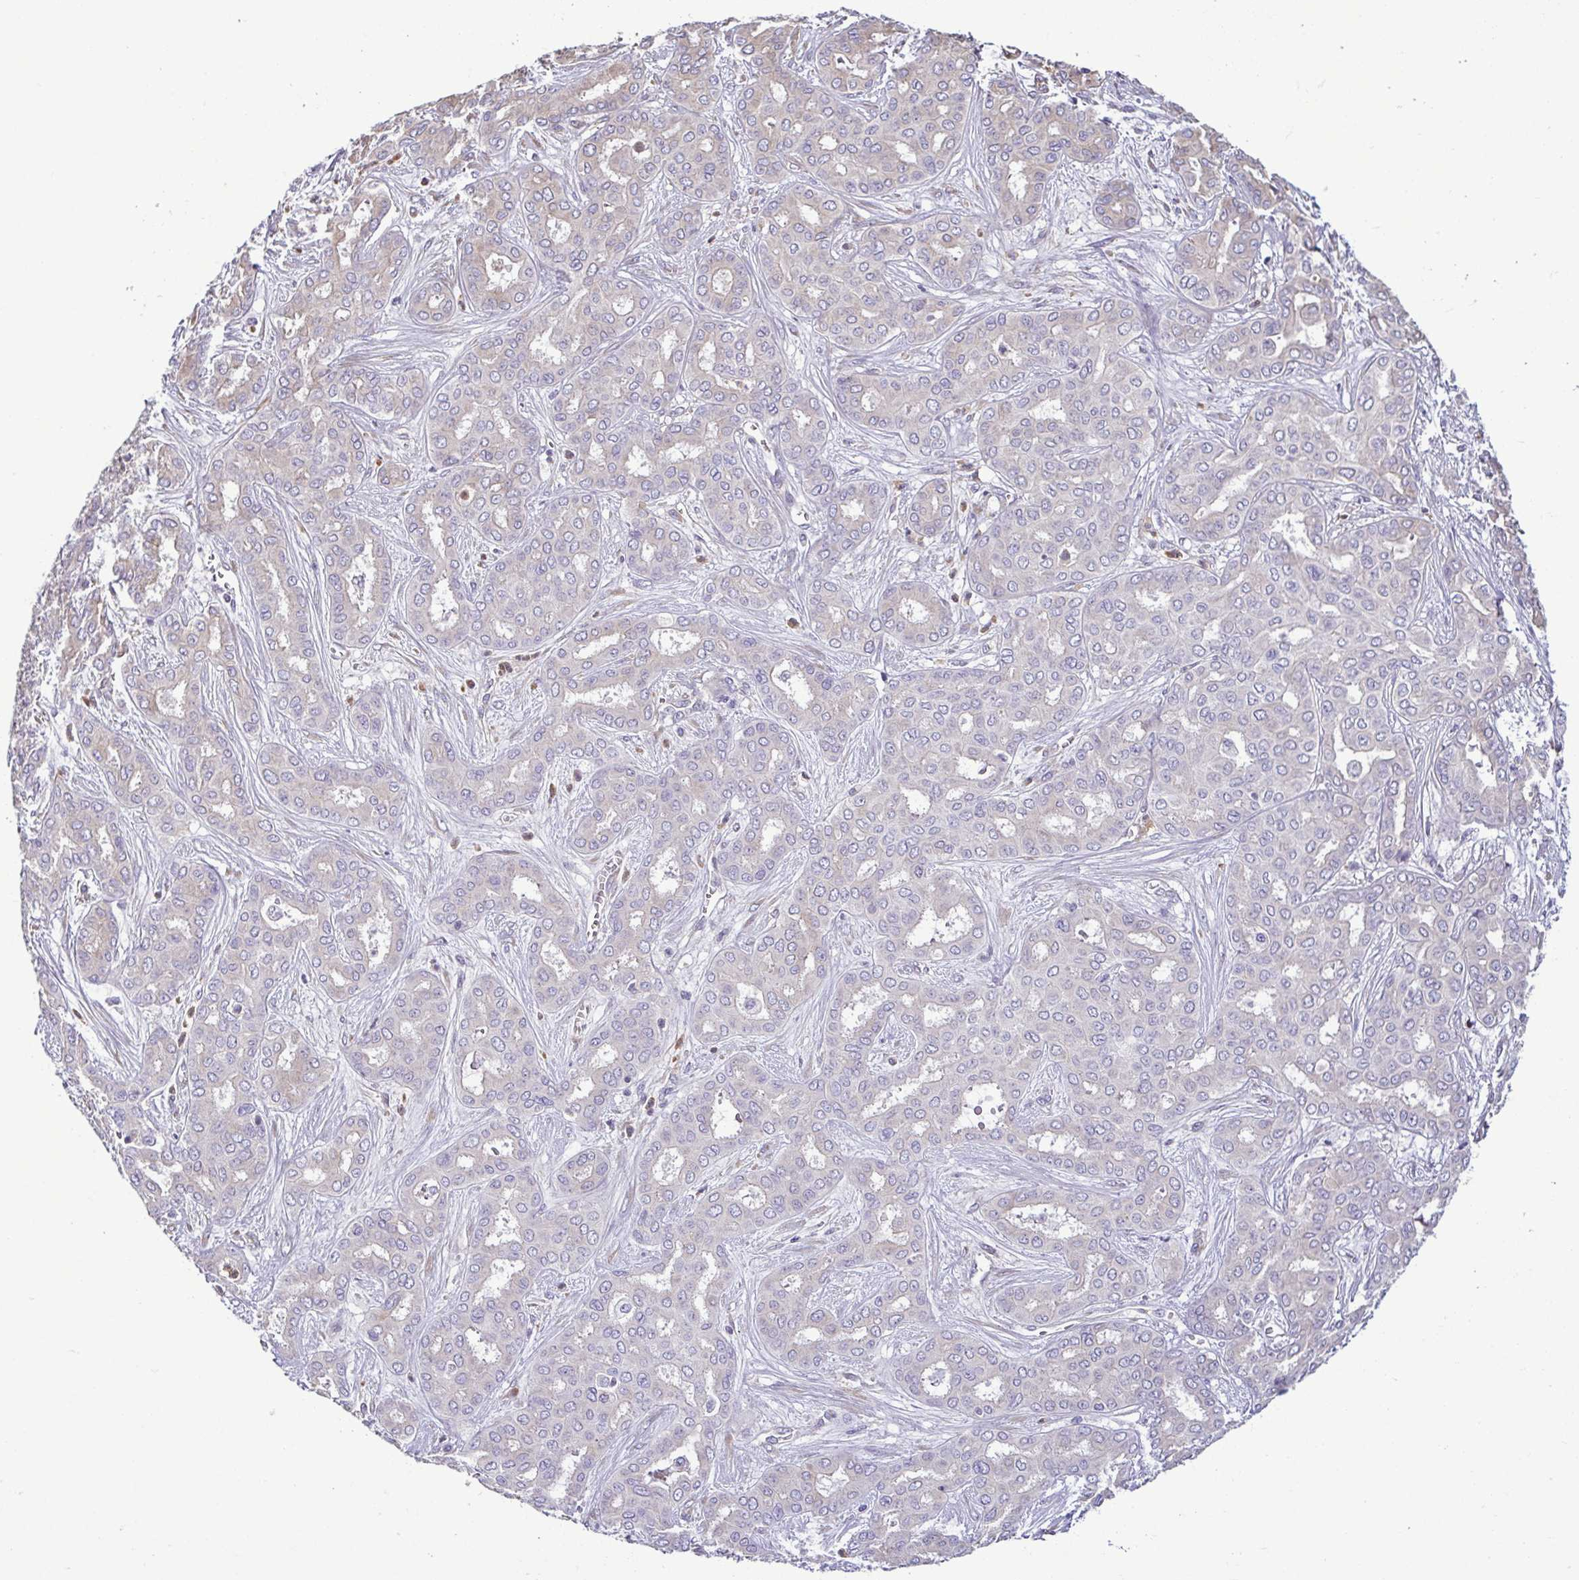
{"staining": {"intensity": "negative", "quantity": "none", "location": "none"}, "tissue": "liver cancer", "cell_type": "Tumor cells", "image_type": "cancer", "snomed": [{"axis": "morphology", "description": "Cholangiocarcinoma"}, {"axis": "topography", "description": "Liver"}], "caption": "A high-resolution image shows IHC staining of liver cancer (cholangiocarcinoma), which displays no significant expression in tumor cells. Nuclei are stained in blue.", "gene": "MYL10", "patient": {"sex": "female", "age": 64}}